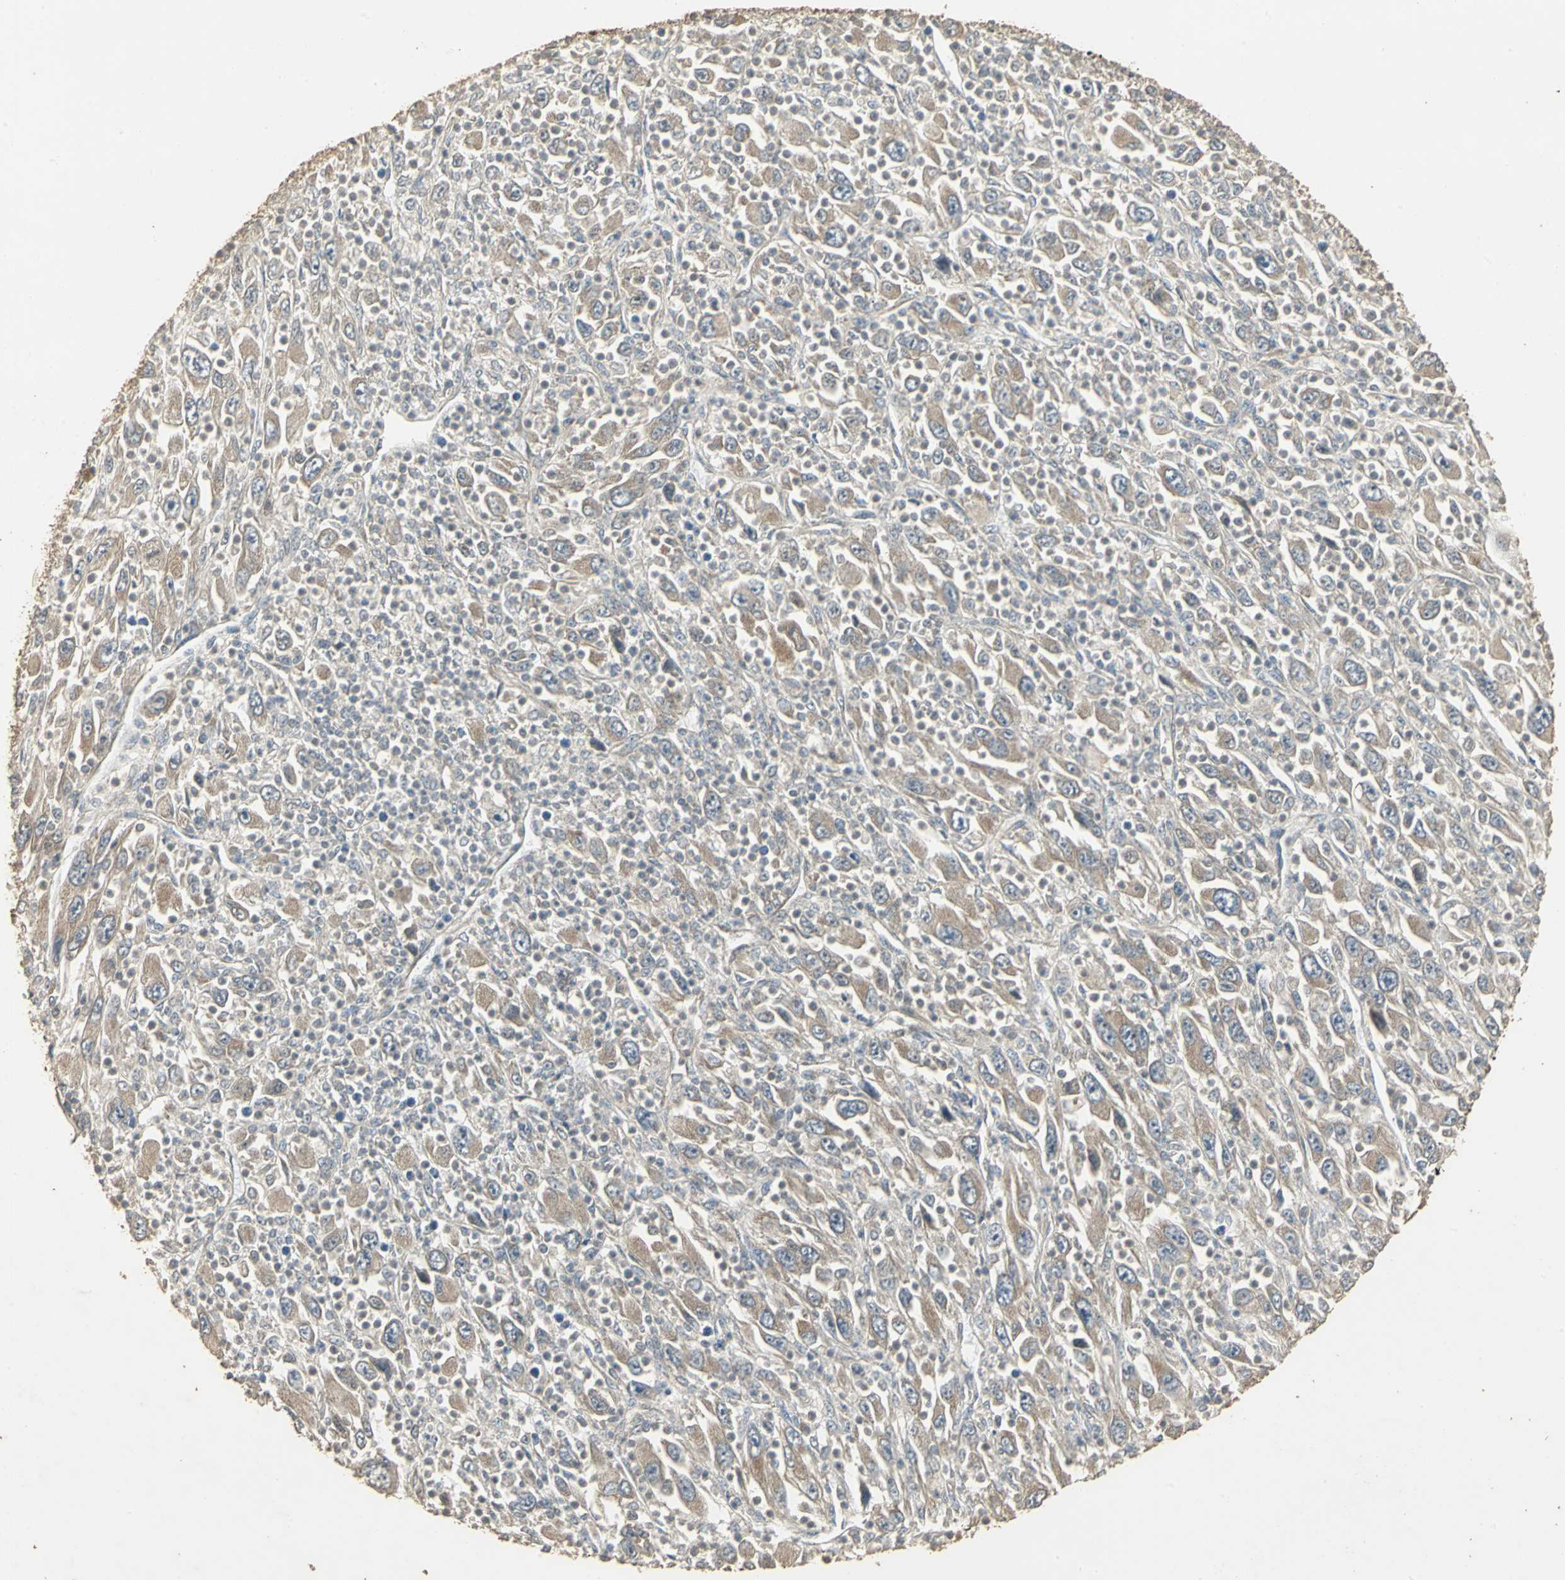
{"staining": {"intensity": "weak", "quantity": ">75%", "location": "cytoplasmic/membranous"}, "tissue": "melanoma", "cell_type": "Tumor cells", "image_type": "cancer", "snomed": [{"axis": "morphology", "description": "Malignant melanoma, Metastatic site"}, {"axis": "topography", "description": "Skin"}], "caption": "DAB (3,3'-diaminobenzidine) immunohistochemical staining of melanoma reveals weak cytoplasmic/membranous protein expression in approximately >75% of tumor cells.", "gene": "KANK1", "patient": {"sex": "female", "age": 56}}